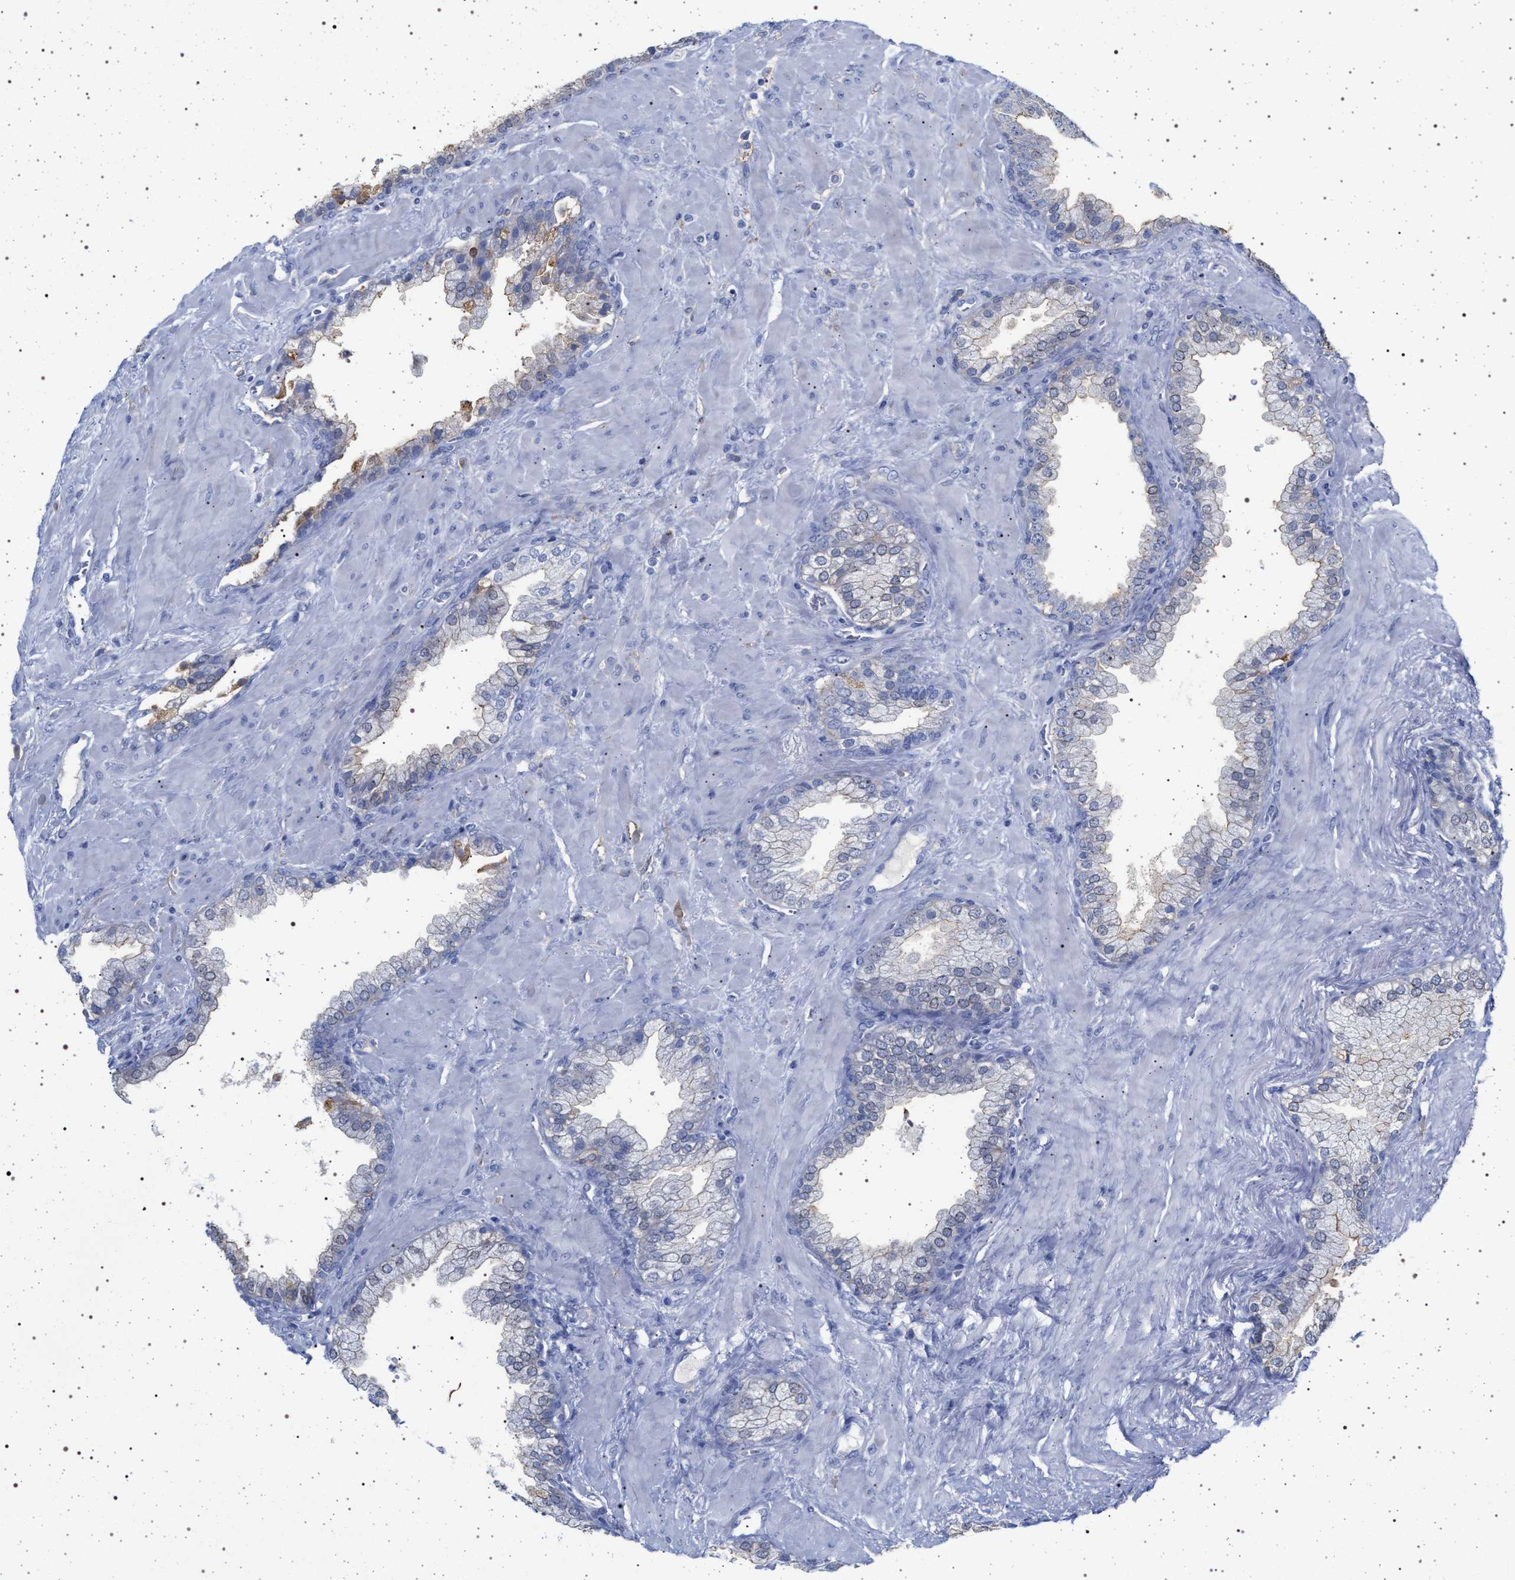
{"staining": {"intensity": "negative", "quantity": "none", "location": "none"}, "tissue": "prostate cancer", "cell_type": "Tumor cells", "image_type": "cancer", "snomed": [{"axis": "morphology", "description": "Adenocarcinoma, Low grade"}, {"axis": "topography", "description": "Prostate"}], "caption": "DAB (3,3'-diaminobenzidine) immunohistochemical staining of prostate cancer (low-grade adenocarcinoma) reveals no significant expression in tumor cells.", "gene": "PLG", "patient": {"sex": "male", "age": 71}}